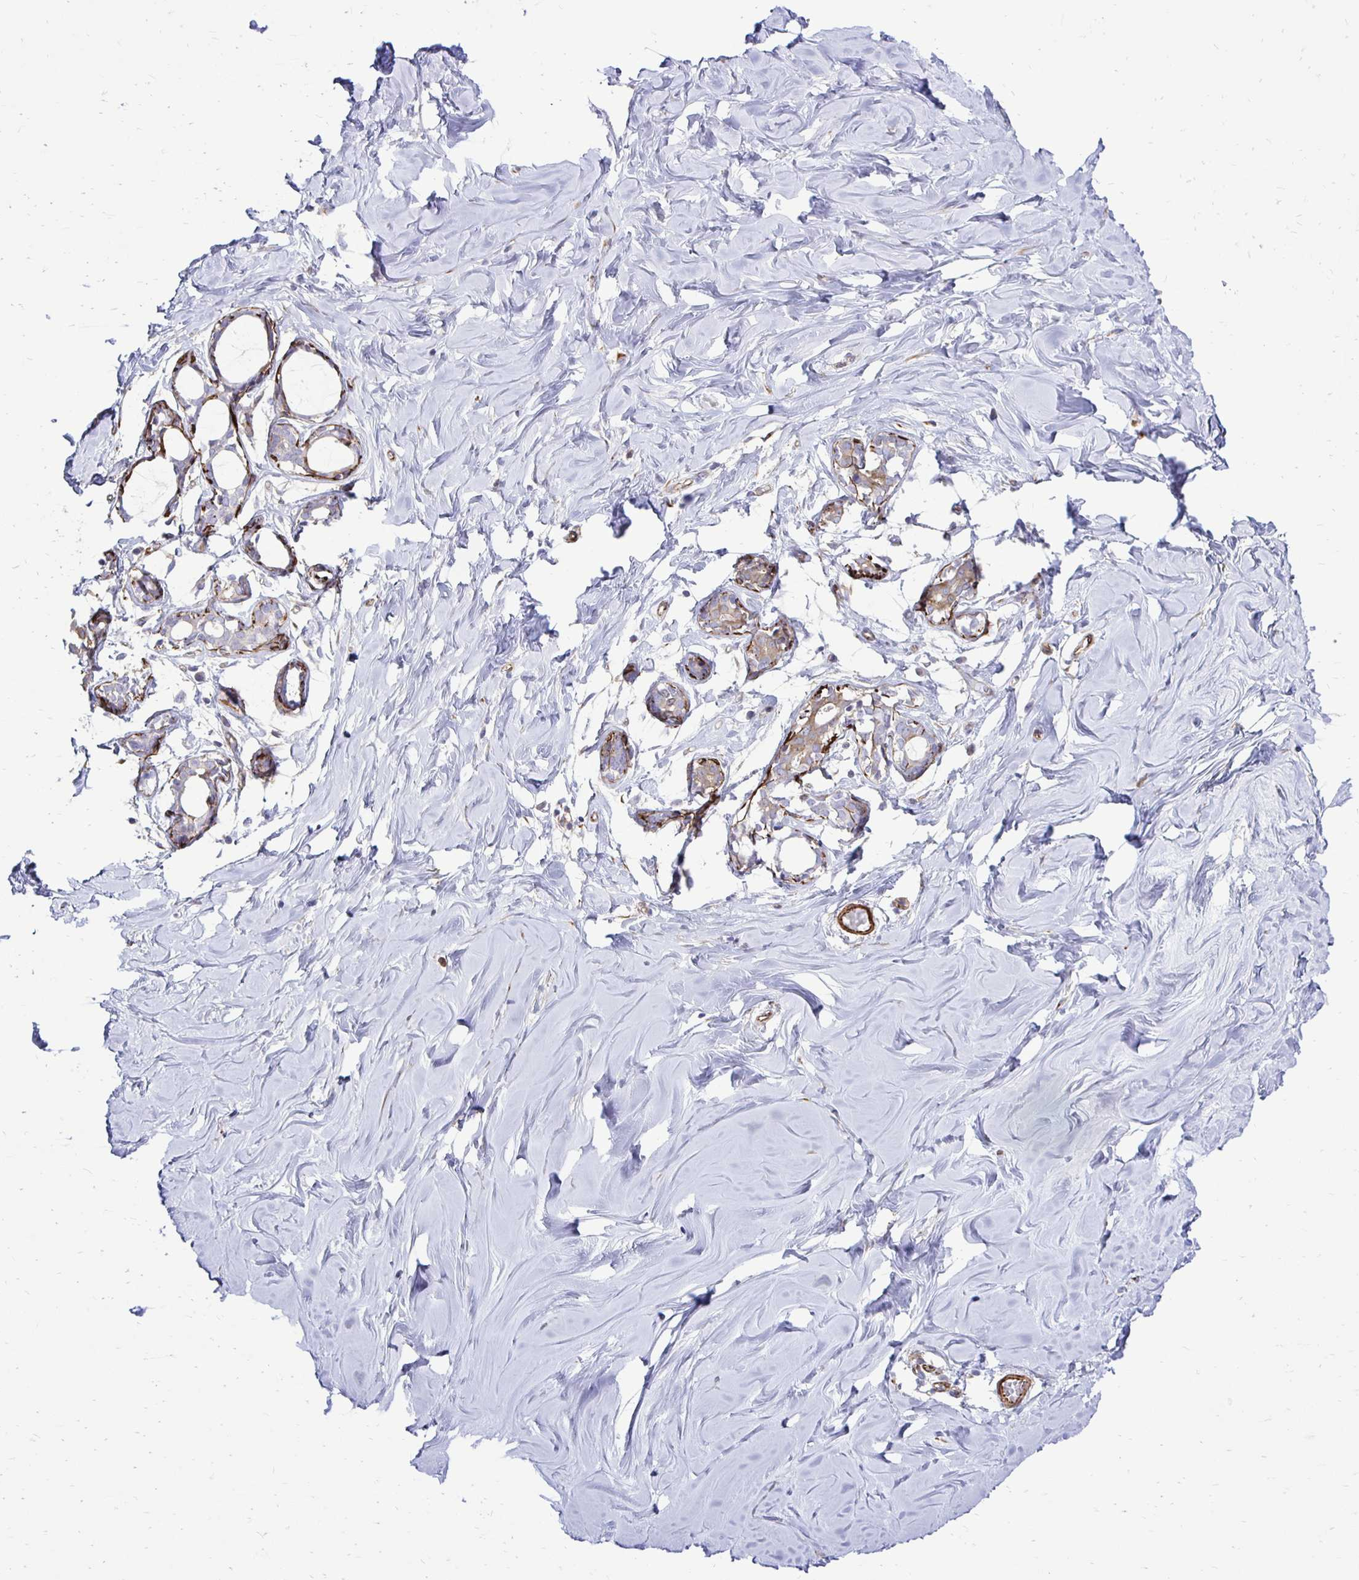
{"staining": {"intensity": "negative", "quantity": "none", "location": "none"}, "tissue": "breast", "cell_type": "Adipocytes", "image_type": "normal", "snomed": [{"axis": "morphology", "description": "Normal tissue, NOS"}, {"axis": "topography", "description": "Breast"}], "caption": "Photomicrograph shows no protein positivity in adipocytes of normal breast. (IHC, brightfield microscopy, high magnification).", "gene": "CTPS1", "patient": {"sex": "female", "age": 27}}